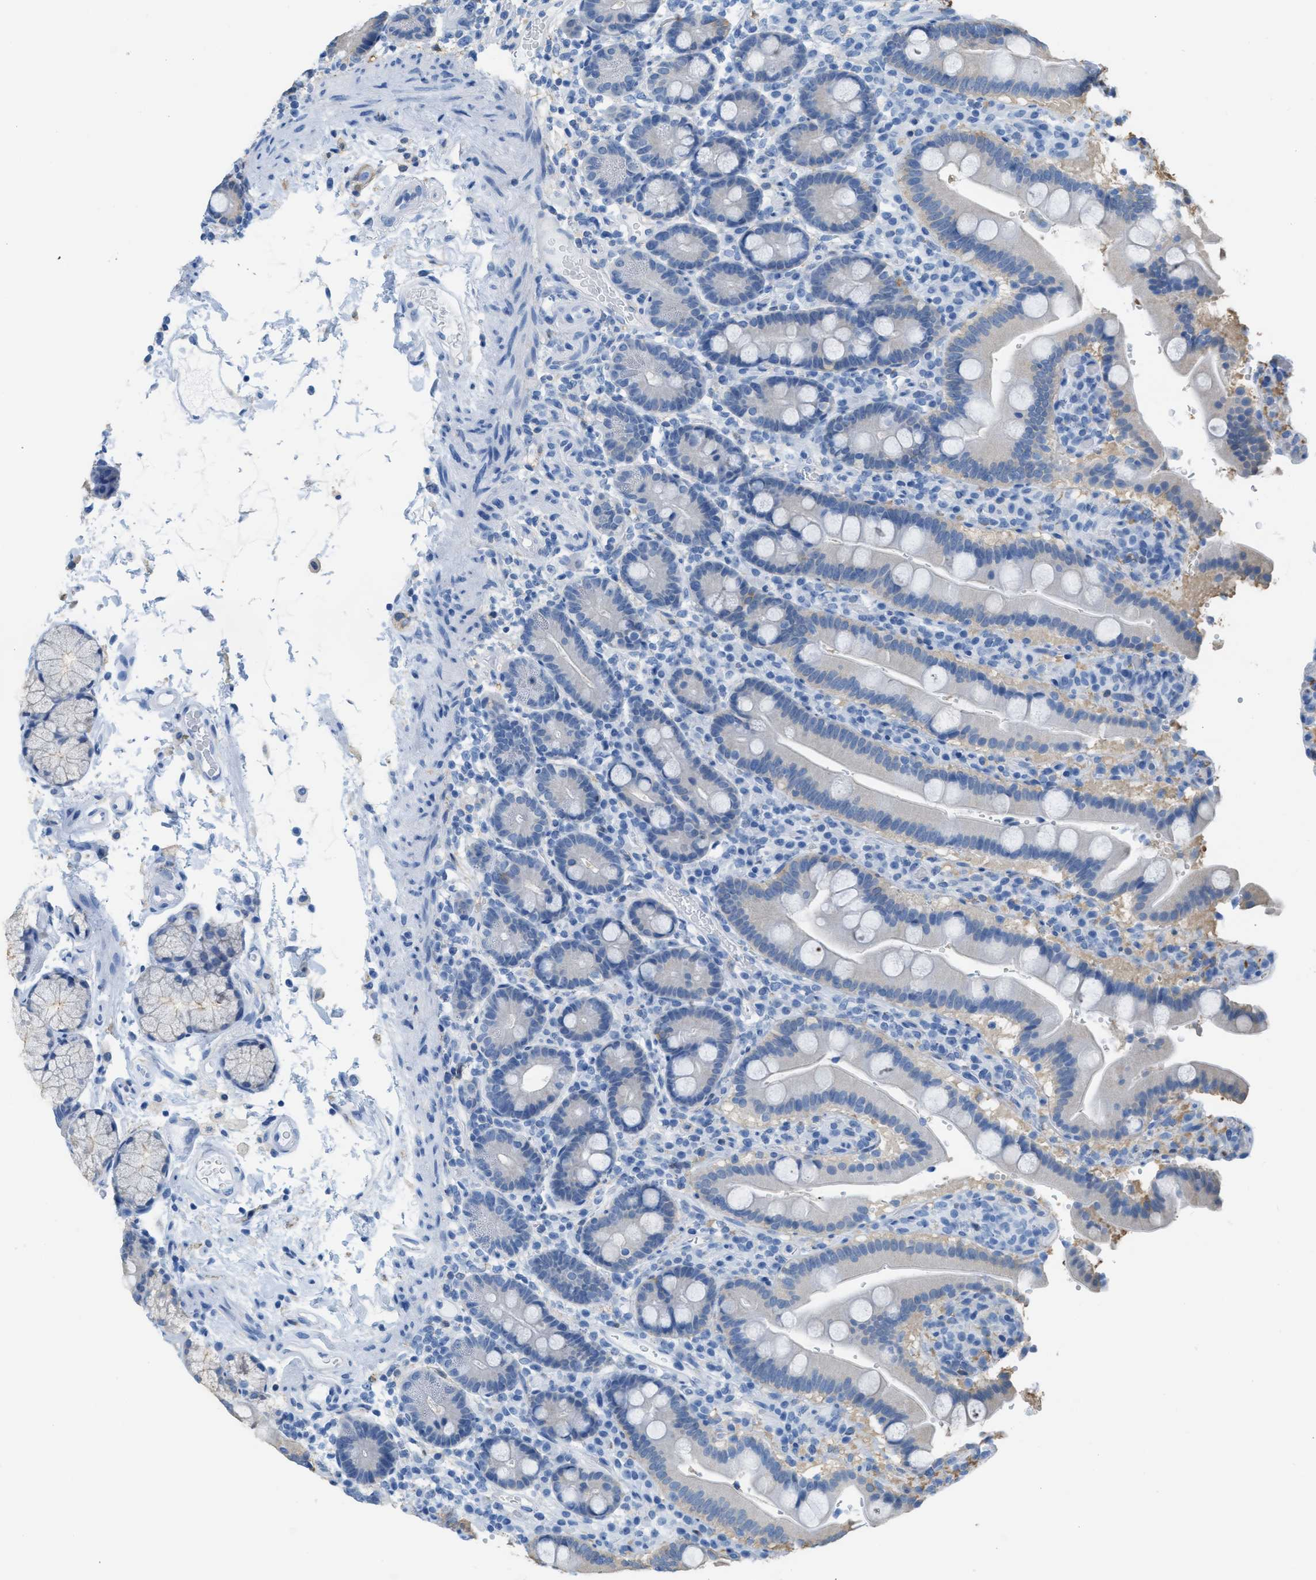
{"staining": {"intensity": "negative", "quantity": "none", "location": "none"}, "tissue": "duodenum", "cell_type": "Glandular cells", "image_type": "normal", "snomed": [{"axis": "morphology", "description": "Normal tissue, NOS"}, {"axis": "topography", "description": "Small intestine, NOS"}], "caption": "Photomicrograph shows no significant protein staining in glandular cells of unremarkable duodenum.", "gene": "ASGR1", "patient": {"sex": "female", "age": 71}}